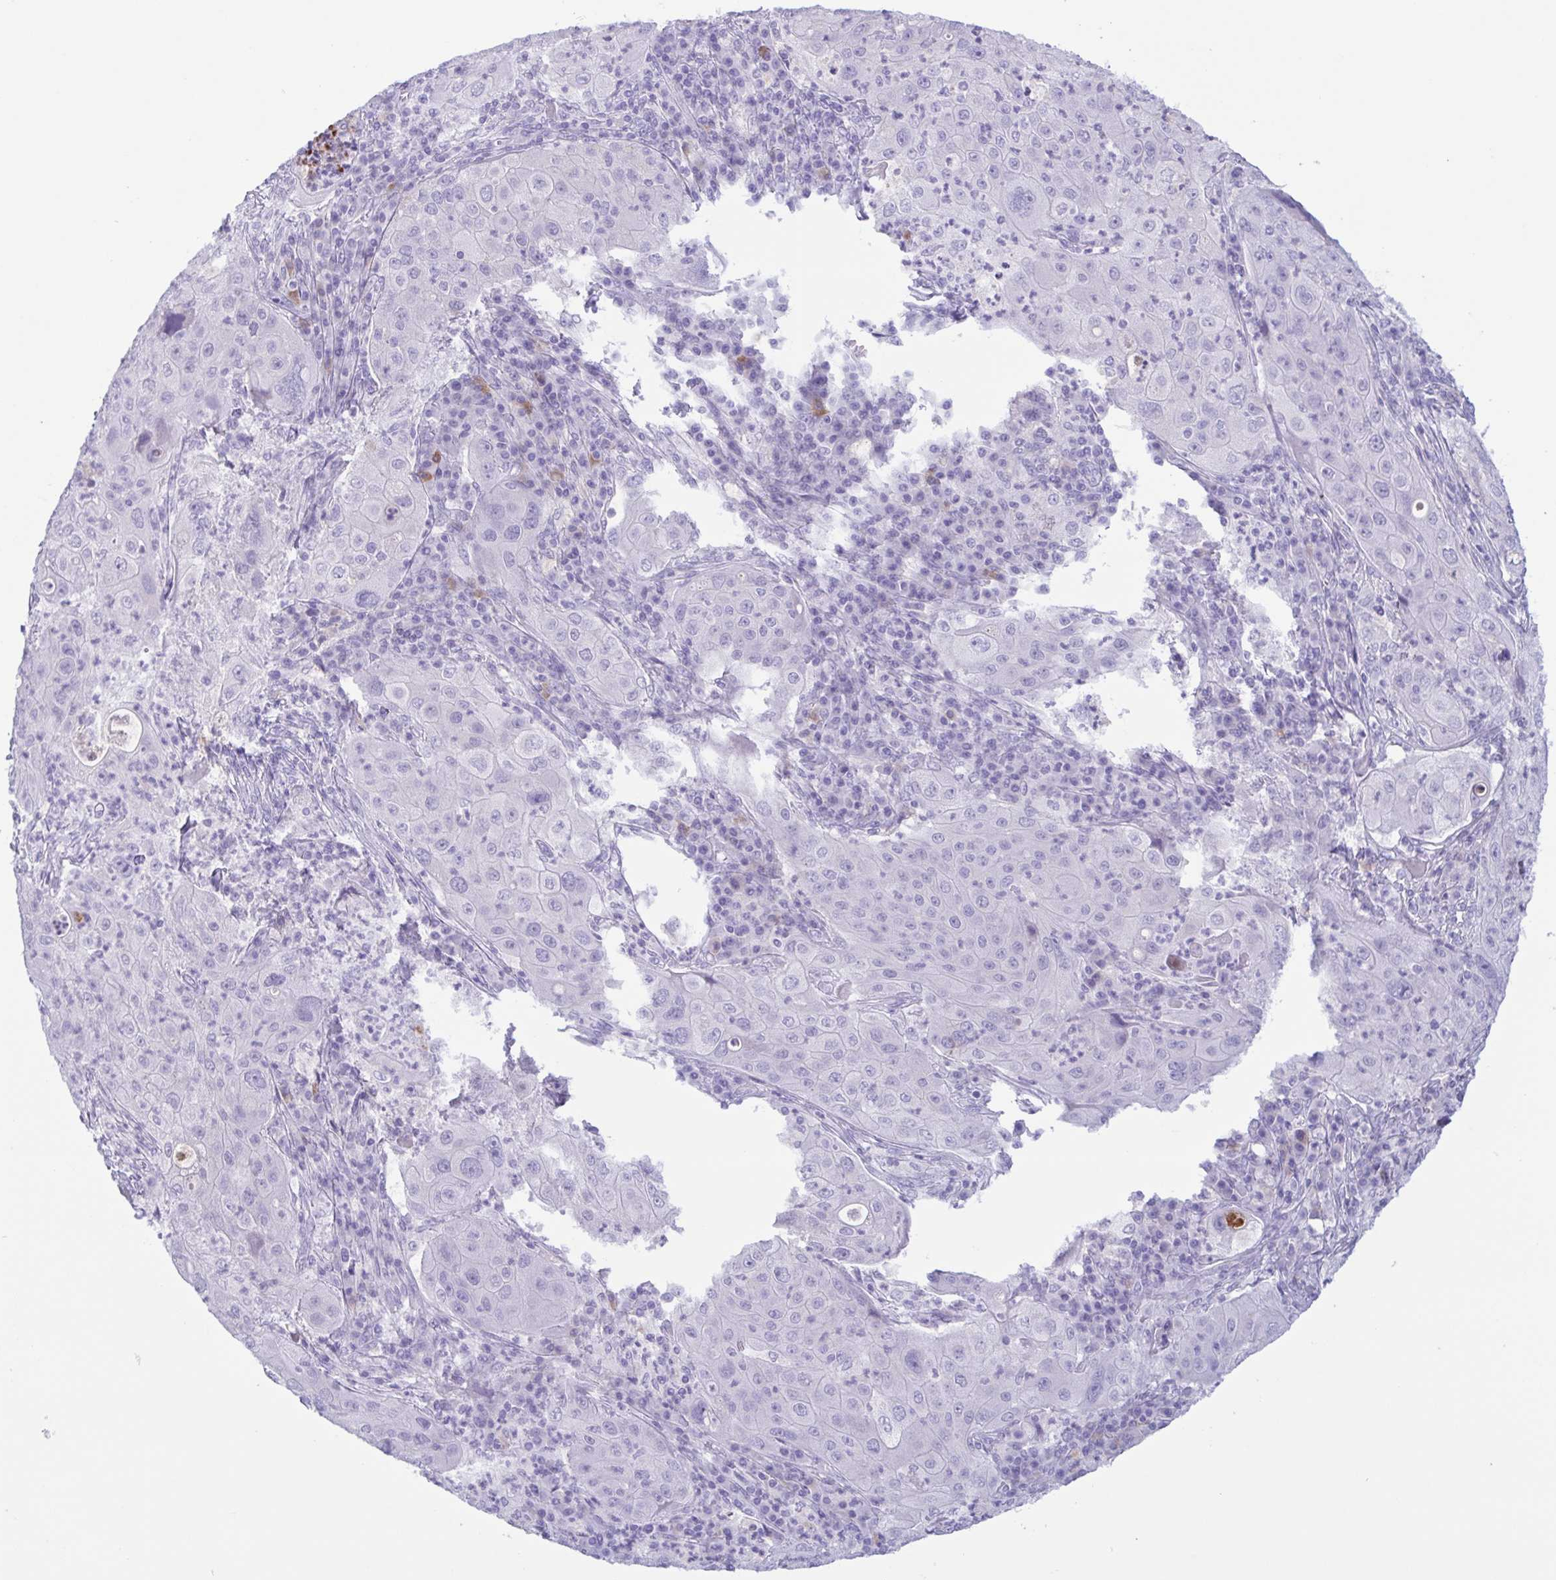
{"staining": {"intensity": "negative", "quantity": "none", "location": "none"}, "tissue": "lung cancer", "cell_type": "Tumor cells", "image_type": "cancer", "snomed": [{"axis": "morphology", "description": "Squamous cell carcinoma, NOS"}, {"axis": "topography", "description": "Lung"}], "caption": "Tumor cells are negative for brown protein staining in lung squamous cell carcinoma.", "gene": "LTF", "patient": {"sex": "female", "age": 59}}